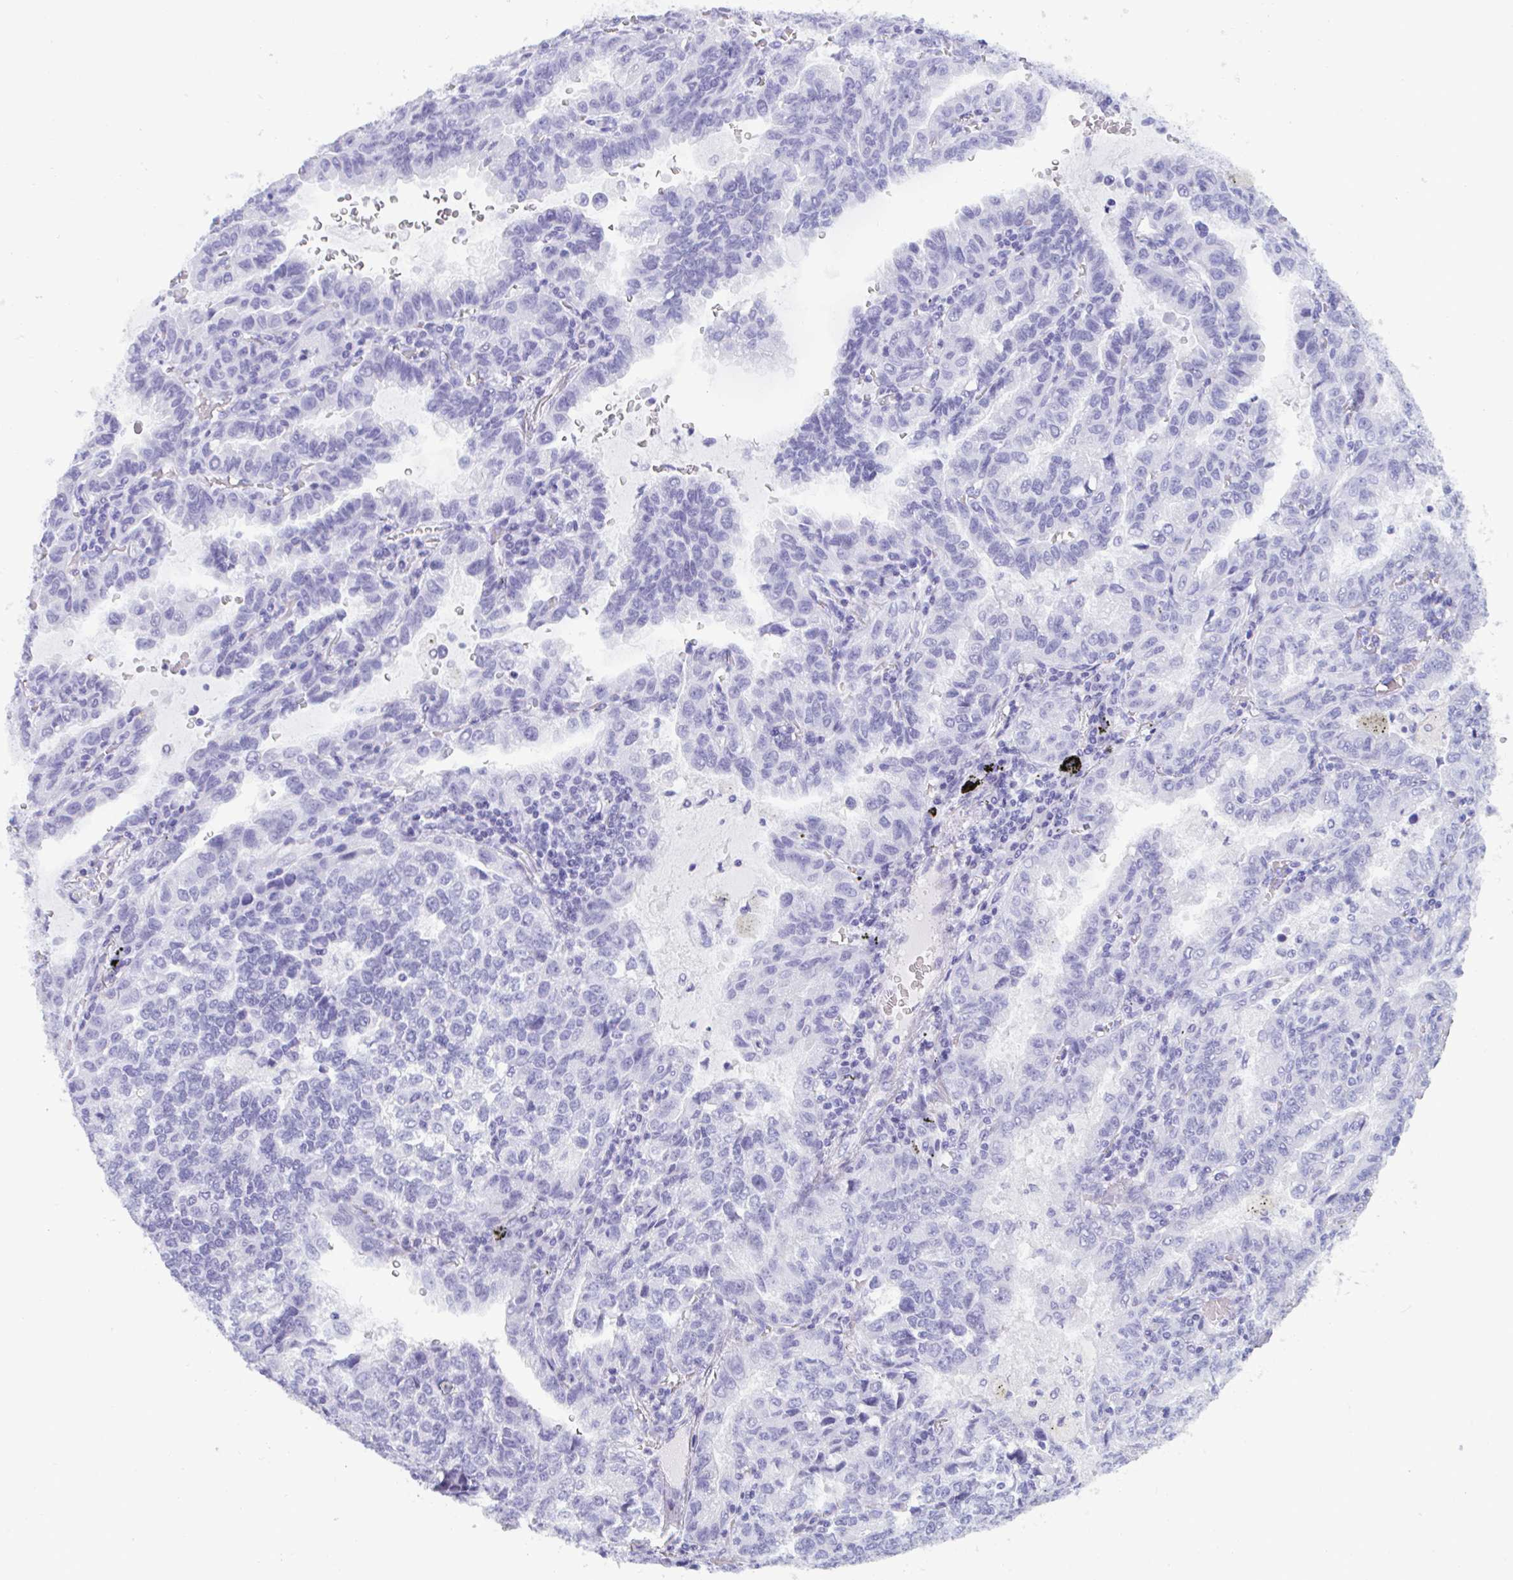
{"staining": {"intensity": "negative", "quantity": "none", "location": "none"}, "tissue": "lung cancer", "cell_type": "Tumor cells", "image_type": "cancer", "snomed": [{"axis": "morphology", "description": "Adenocarcinoma, NOS"}, {"axis": "topography", "description": "Lymph node"}, {"axis": "topography", "description": "Lung"}], "caption": "The micrograph displays no staining of tumor cells in lung cancer (adenocarcinoma).", "gene": "MRGPRG", "patient": {"sex": "male", "age": 66}}